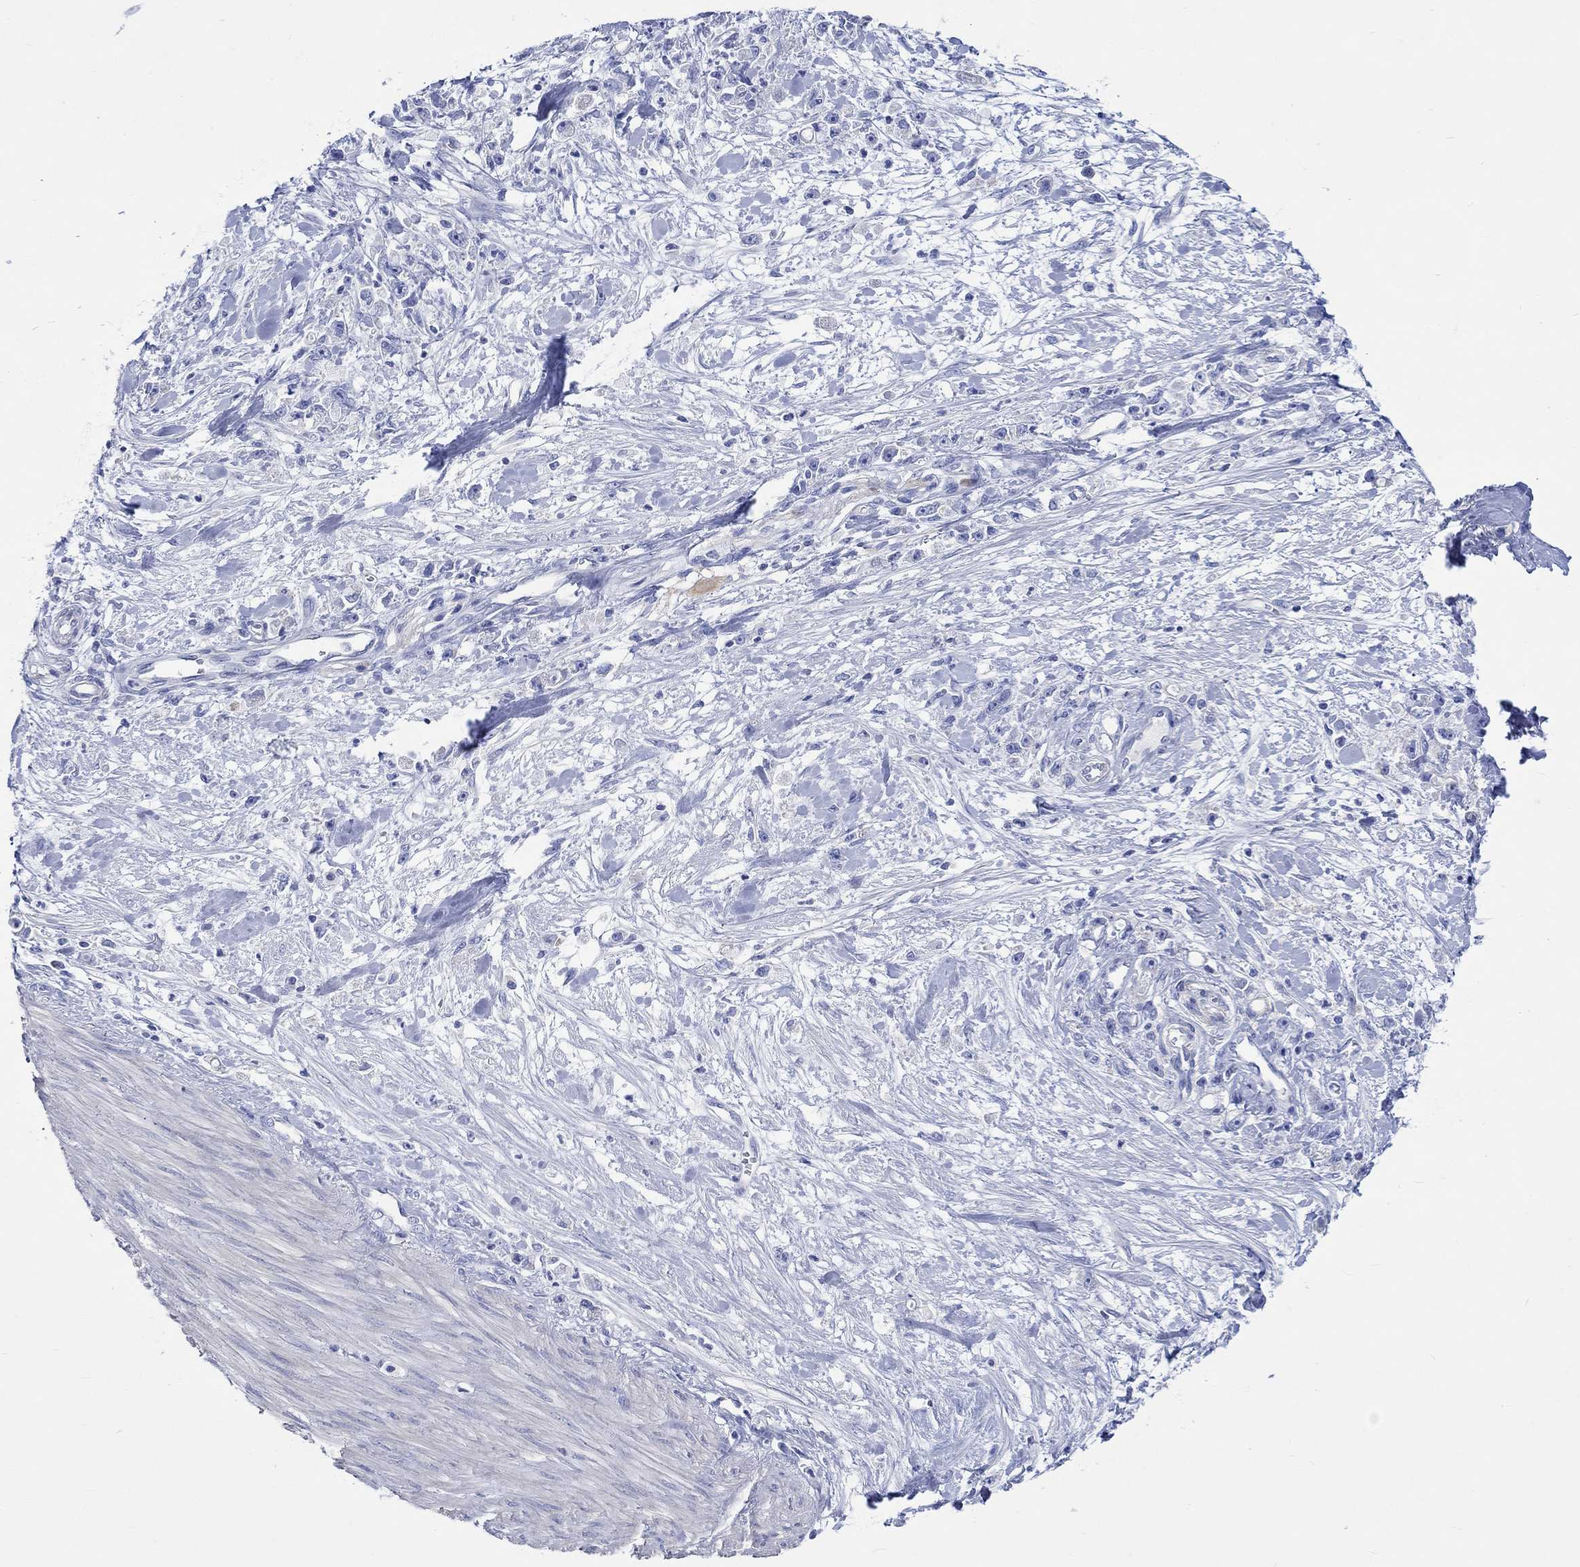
{"staining": {"intensity": "negative", "quantity": "none", "location": "none"}, "tissue": "stomach cancer", "cell_type": "Tumor cells", "image_type": "cancer", "snomed": [{"axis": "morphology", "description": "Adenocarcinoma, NOS"}, {"axis": "topography", "description": "Stomach"}], "caption": "Micrograph shows no protein positivity in tumor cells of stomach cancer tissue.", "gene": "CPLX2", "patient": {"sex": "female", "age": 59}}